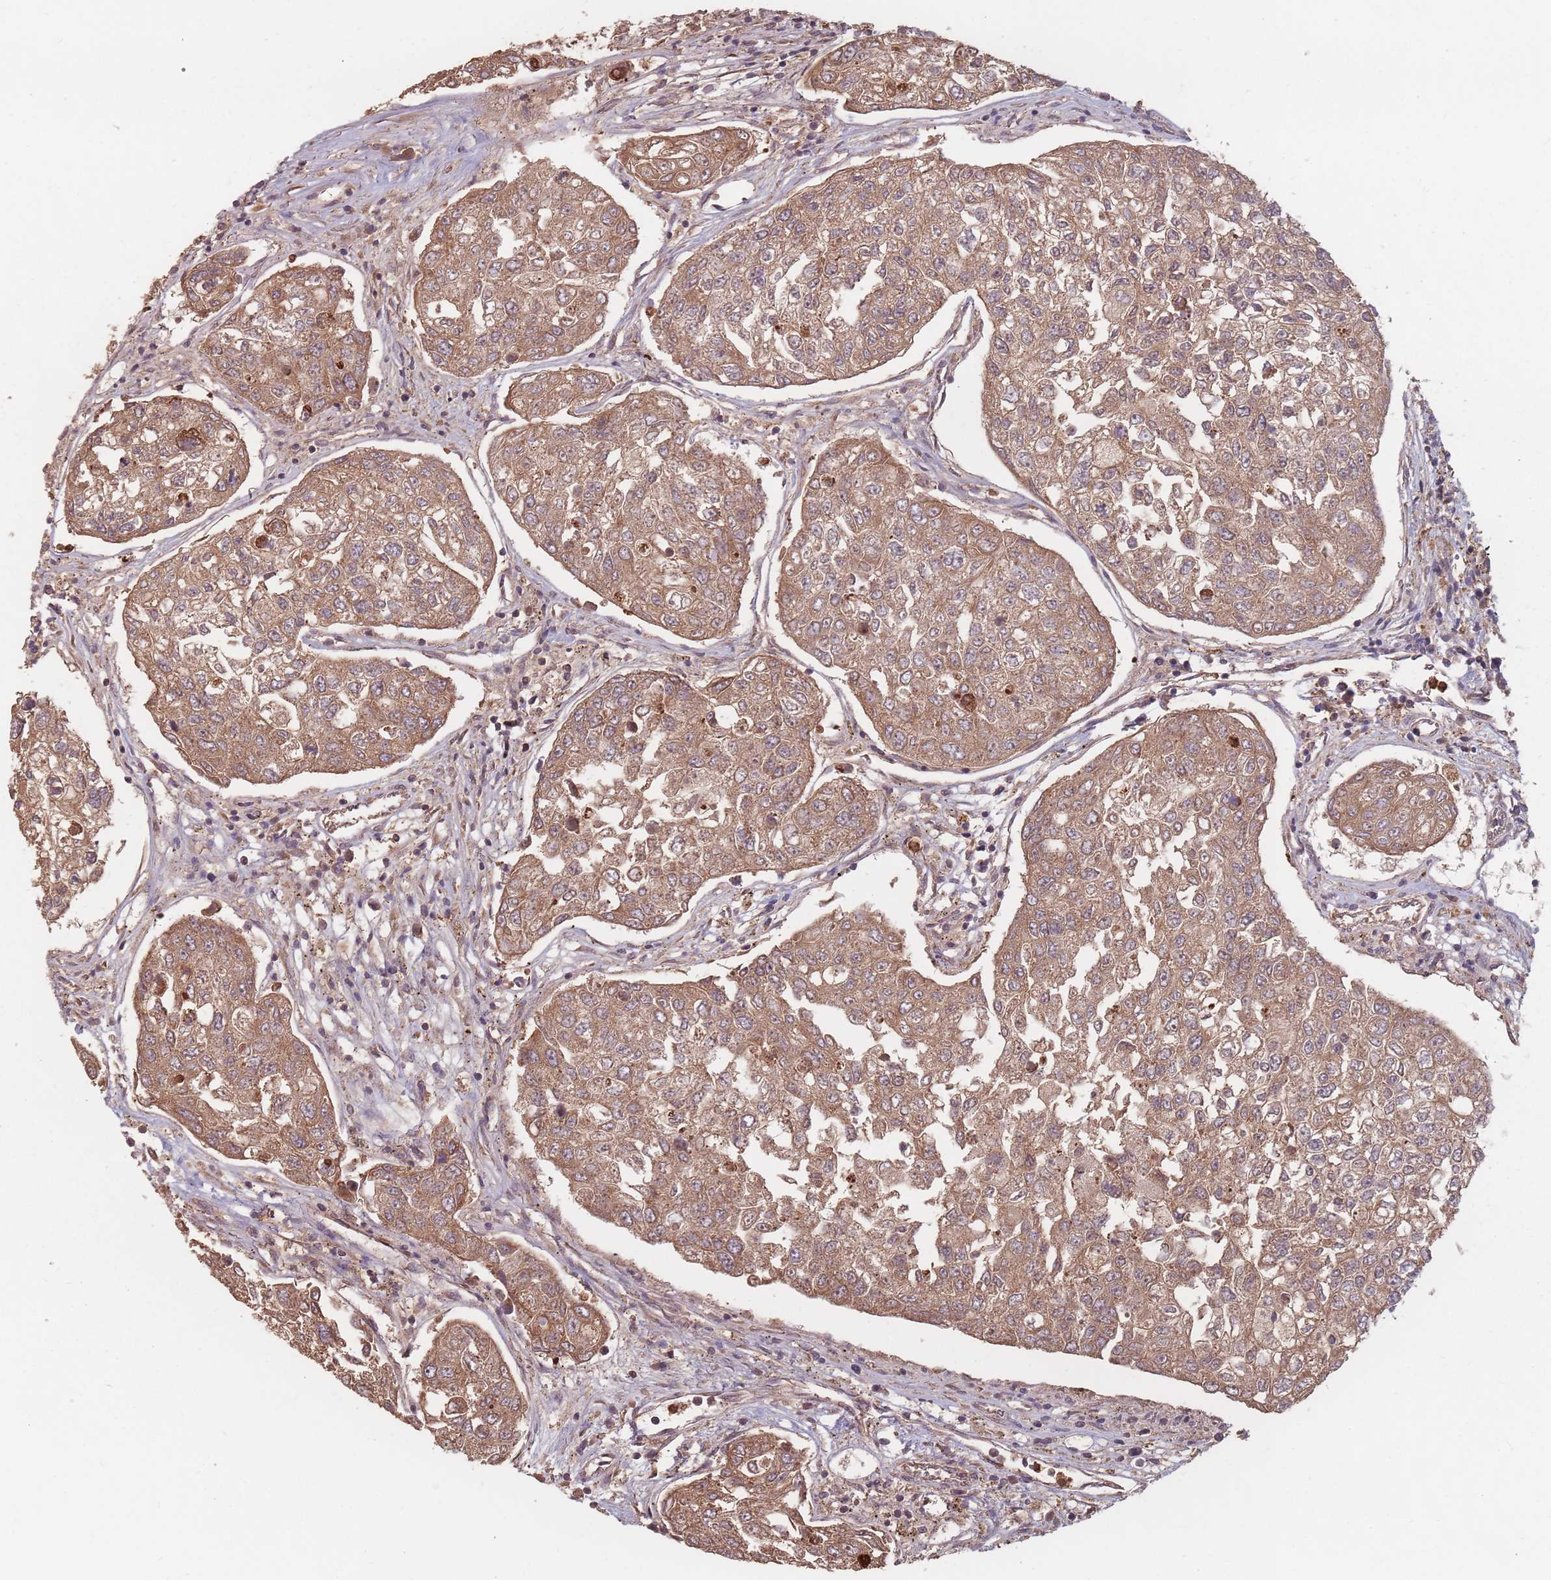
{"staining": {"intensity": "moderate", "quantity": ">75%", "location": "cytoplasmic/membranous"}, "tissue": "urothelial cancer", "cell_type": "Tumor cells", "image_type": "cancer", "snomed": [{"axis": "morphology", "description": "Urothelial carcinoma, High grade"}, {"axis": "topography", "description": "Lymph node"}, {"axis": "topography", "description": "Urinary bladder"}], "caption": "This image exhibits immunohistochemistry staining of human urothelial cancer, with medium moderate cytoplasmic/membranous positivity in approximately >75% of tumor cells.", "gene": "C3orf14", "patient": {"sex": "male", "age": 51}}